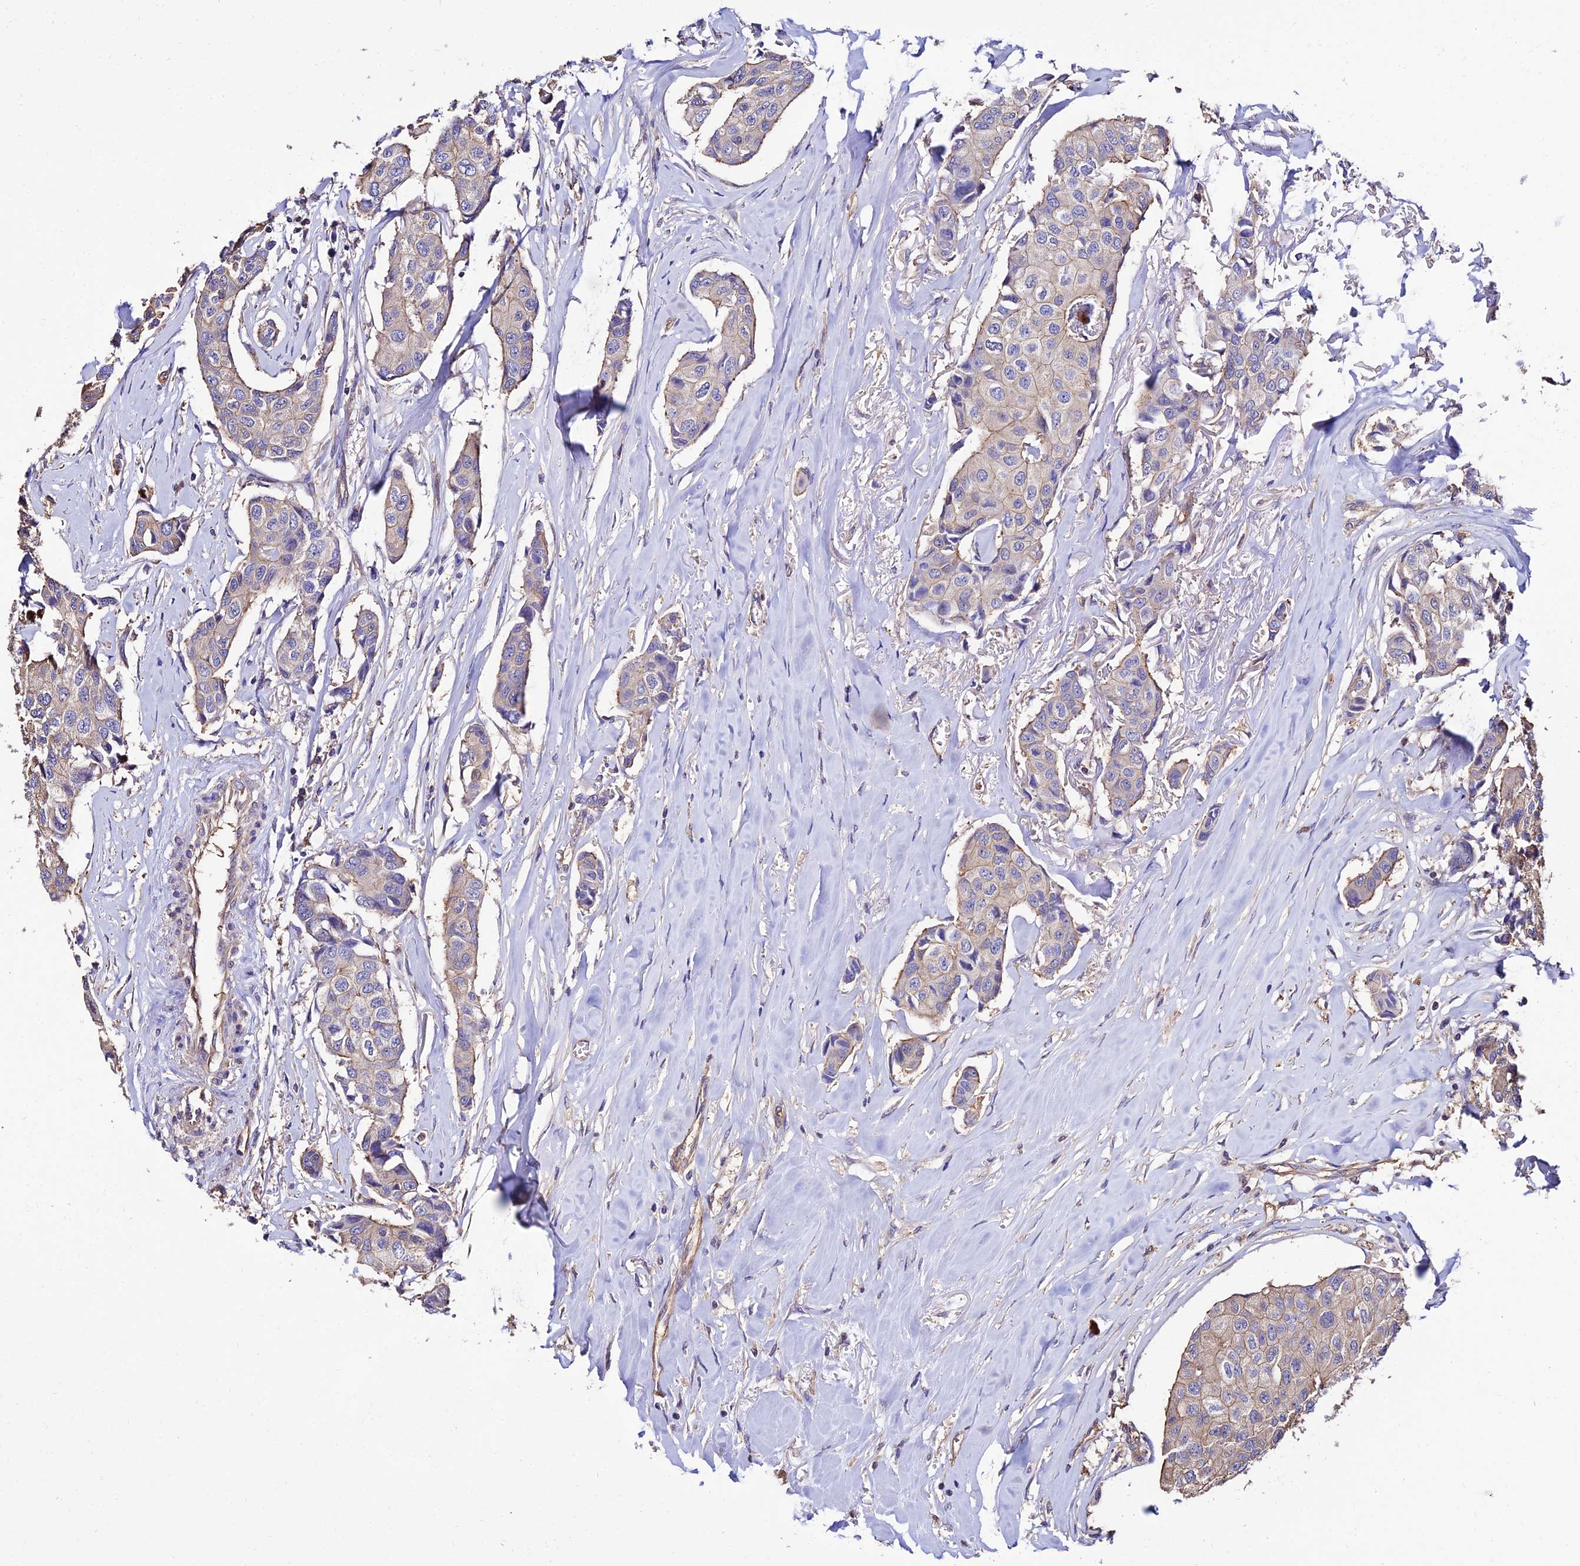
{"staining": {"intensity": "weak", "quantity": "25%-75%", "location": "cytoplasmic/membranous"}, "tissue": "breast cancer", "cell_type": "Tumor cells", "image_type": "cancer", "snomed": [{"axis": "morphology", "description": "Duct carcinoma"}, {"axis": "topography", "description": "Breast"}], "caption": "Immunohistochemical staining of human breast infiltrating ductal carcinoma displays low levels of weak cytoplasmic/membranous positivity in about 25%-75% of tumor cells.", "gene": "CALM2", "patient": {"sex": "female", "age": 80}}